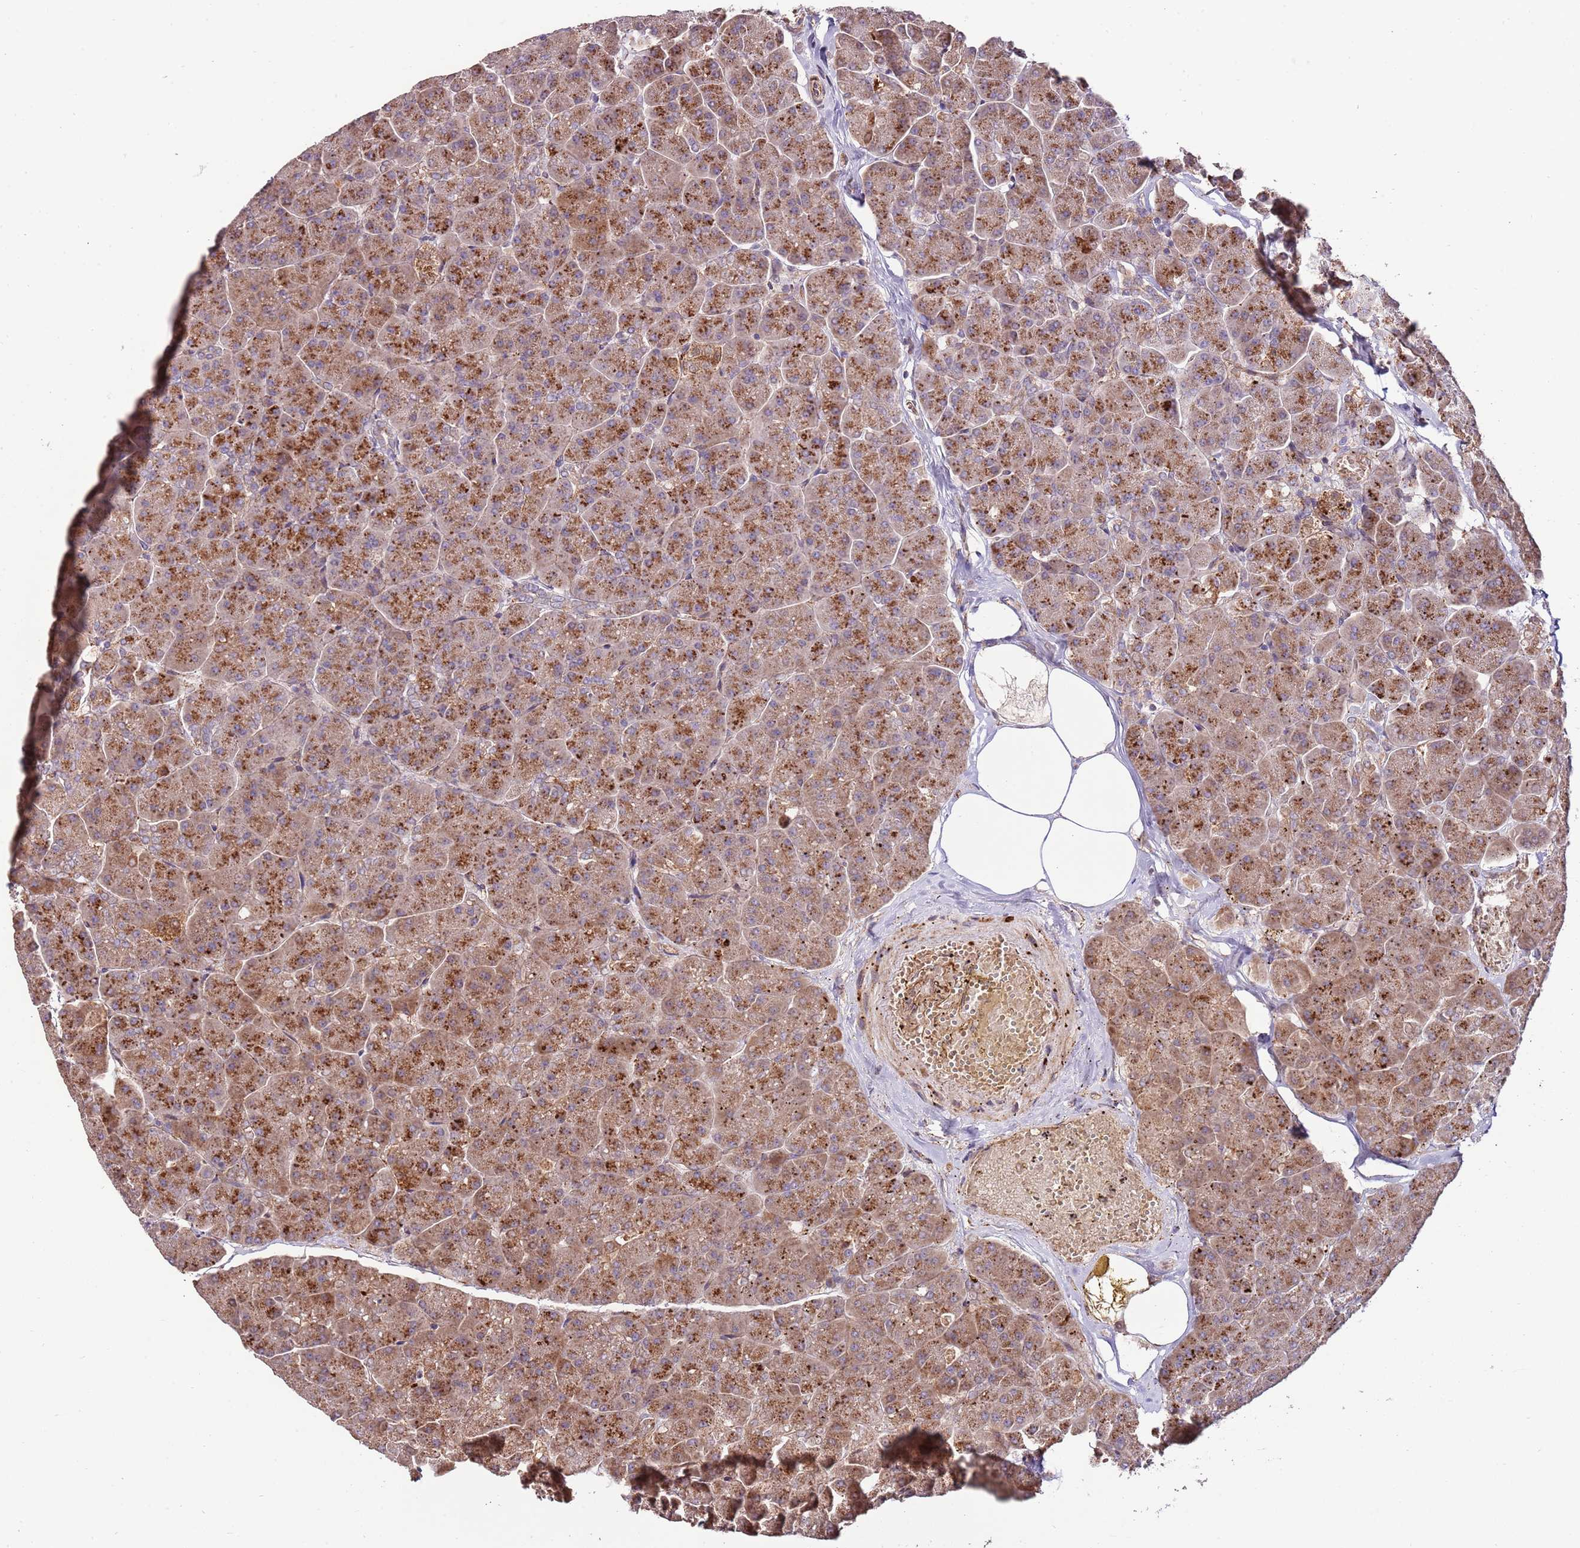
{"staining": {"intensity": "strong", "quantity": "25%-75%", "location": "cytoplasmic/membranous"}, "tissue": "pancreas", "cell_type": "Exocrine glandular cells", "image_type": "normal", "snomed": [{"axis": "morphology", "description": "Normal tissue, NOS"}, {"axis": "topography", "description": "Pancreas"}, {"axis": "topography", "description": "Peripheral nerve tissue"}], "caption": "Pancreas stained with DAB IHC reveals high levels of strong cytoplasmic/membranous staining in approximately 25%-75% of exocrine glandular cells. Using DAB (brown) and hematoxylin (blue) stains, captured at high magnification using brightfield microscopy.", "gene": "DOCK6", "patient": {"sex": "male", "age": 54}}